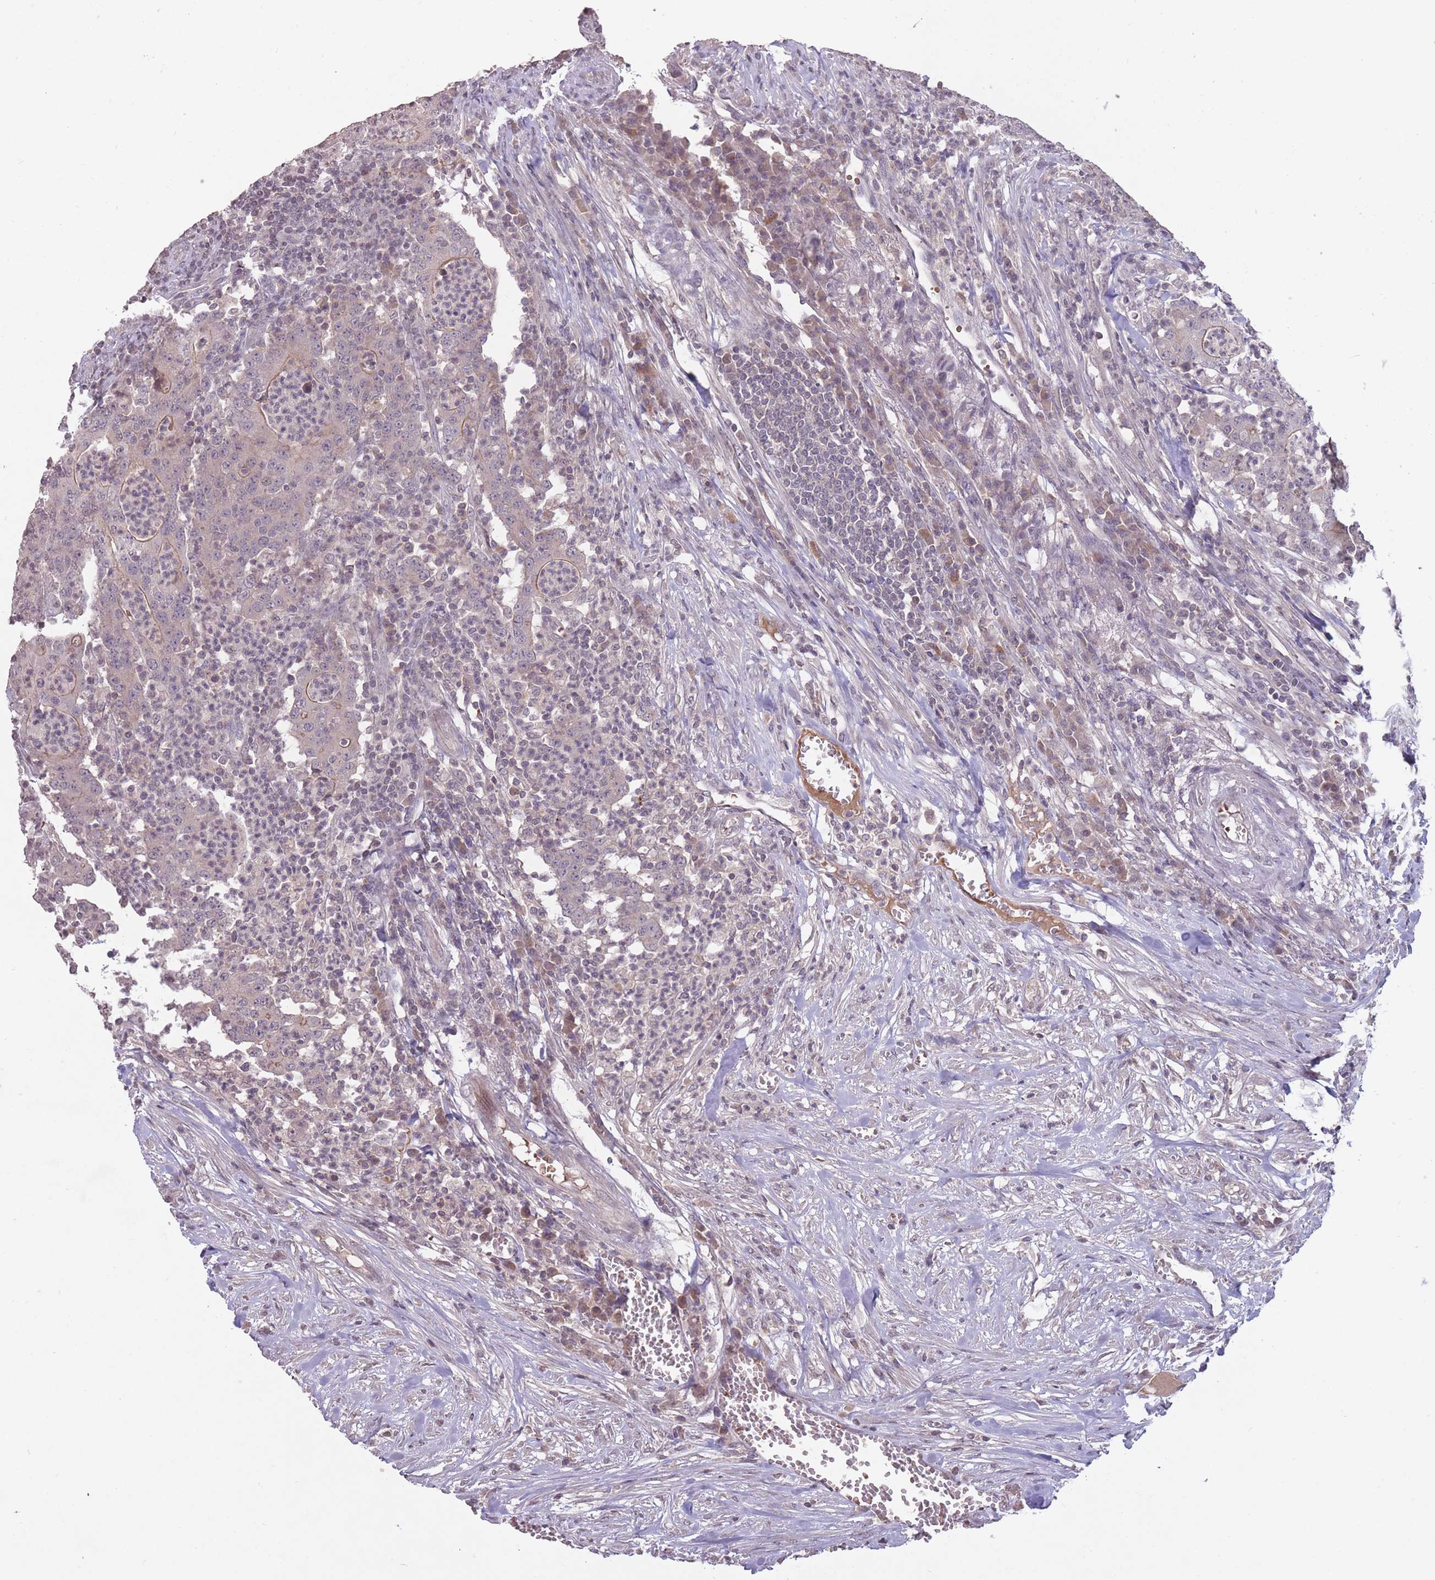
{"staining": {"intensity": "weak", "quantity": "<25%", "location": "cytoplasmic/membranous"}, "tissue": "colorectal cancer", "cell_type": "Tumor cells", "image_type": "cancer", "snomed": [{"axis": "morphology", "description": "Adenocarcinoma, NOS"}, {"axis": "topography", "description": "Colon"}], "caption": "DAB immunohistochemical staining of human colorectal cancer exhibits no significant positivity in tumor cells. The staining was performed using DAB to visualize the protein expression in brown, while the nuclei were stained in blue with hematoxylin (Magnification: 20x).", "gene": "ADCYAP1R1", "patient": {"sex": "male", "age": 83}}